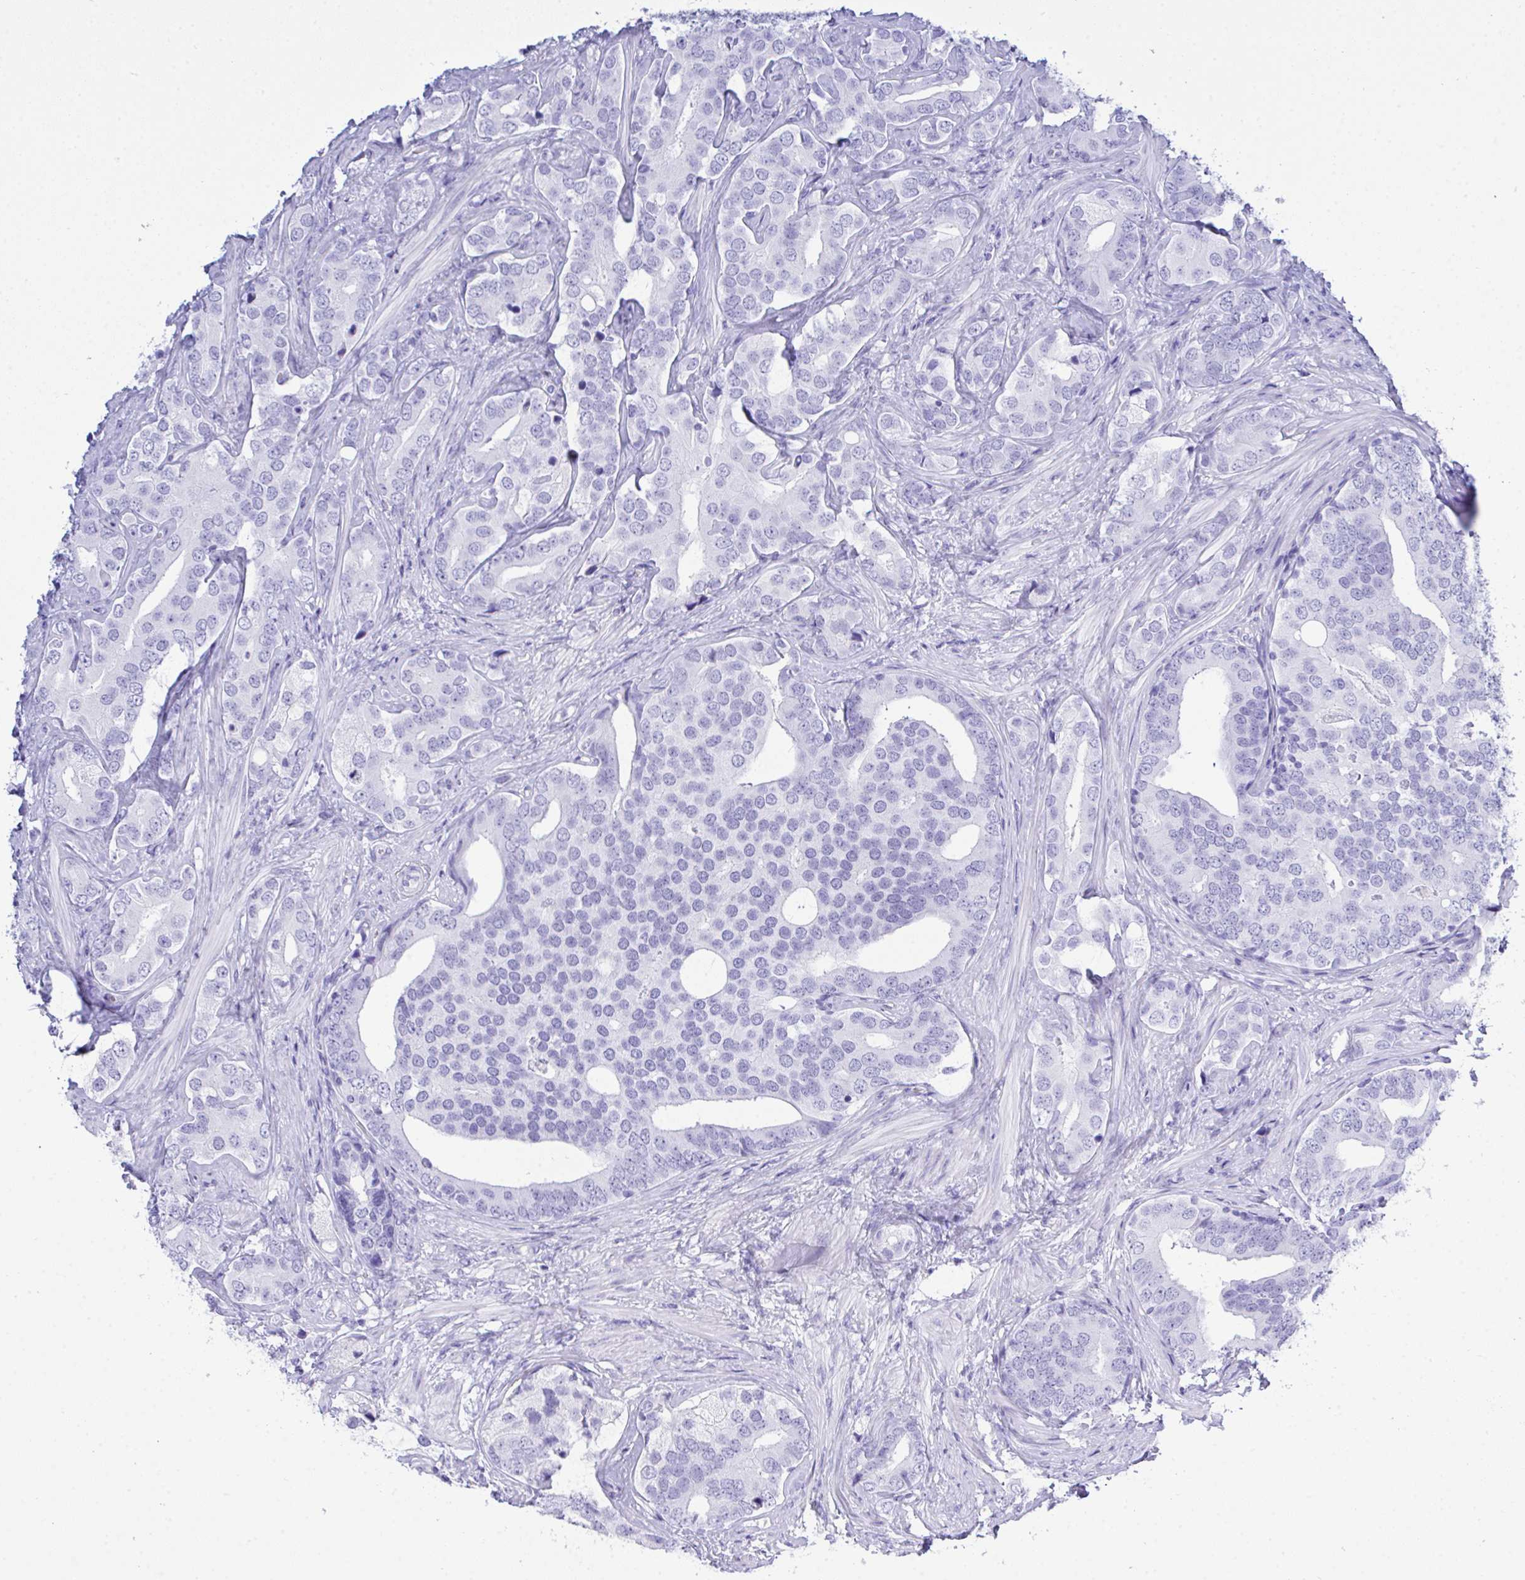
{"staining": {"intensity": "negative", "quantity": "none", "location": "none"}, "tissue": "prostate cancer", "cell_type": "Tumor cells", "image_type": "cancer", "snomed": [{"axis": "morphology", "description": "Adenocarcinoma, High grade"}, {"axis": "topography", "description": "Prostate"}], "caption": "High magnification brightfield microscopy of prostate cancer stained with DAB (3,3'-diaminobenzidine) (brown) and counterstained with hematoxylin (blue): tumor cells show no significant positivity. (DAB (3,3'-diaminobenzidine) IHC visualized using brightfield microscopy, high magnification).", "gene": "AKR1D1", "patient": {"sex": "male", "age": 62}}